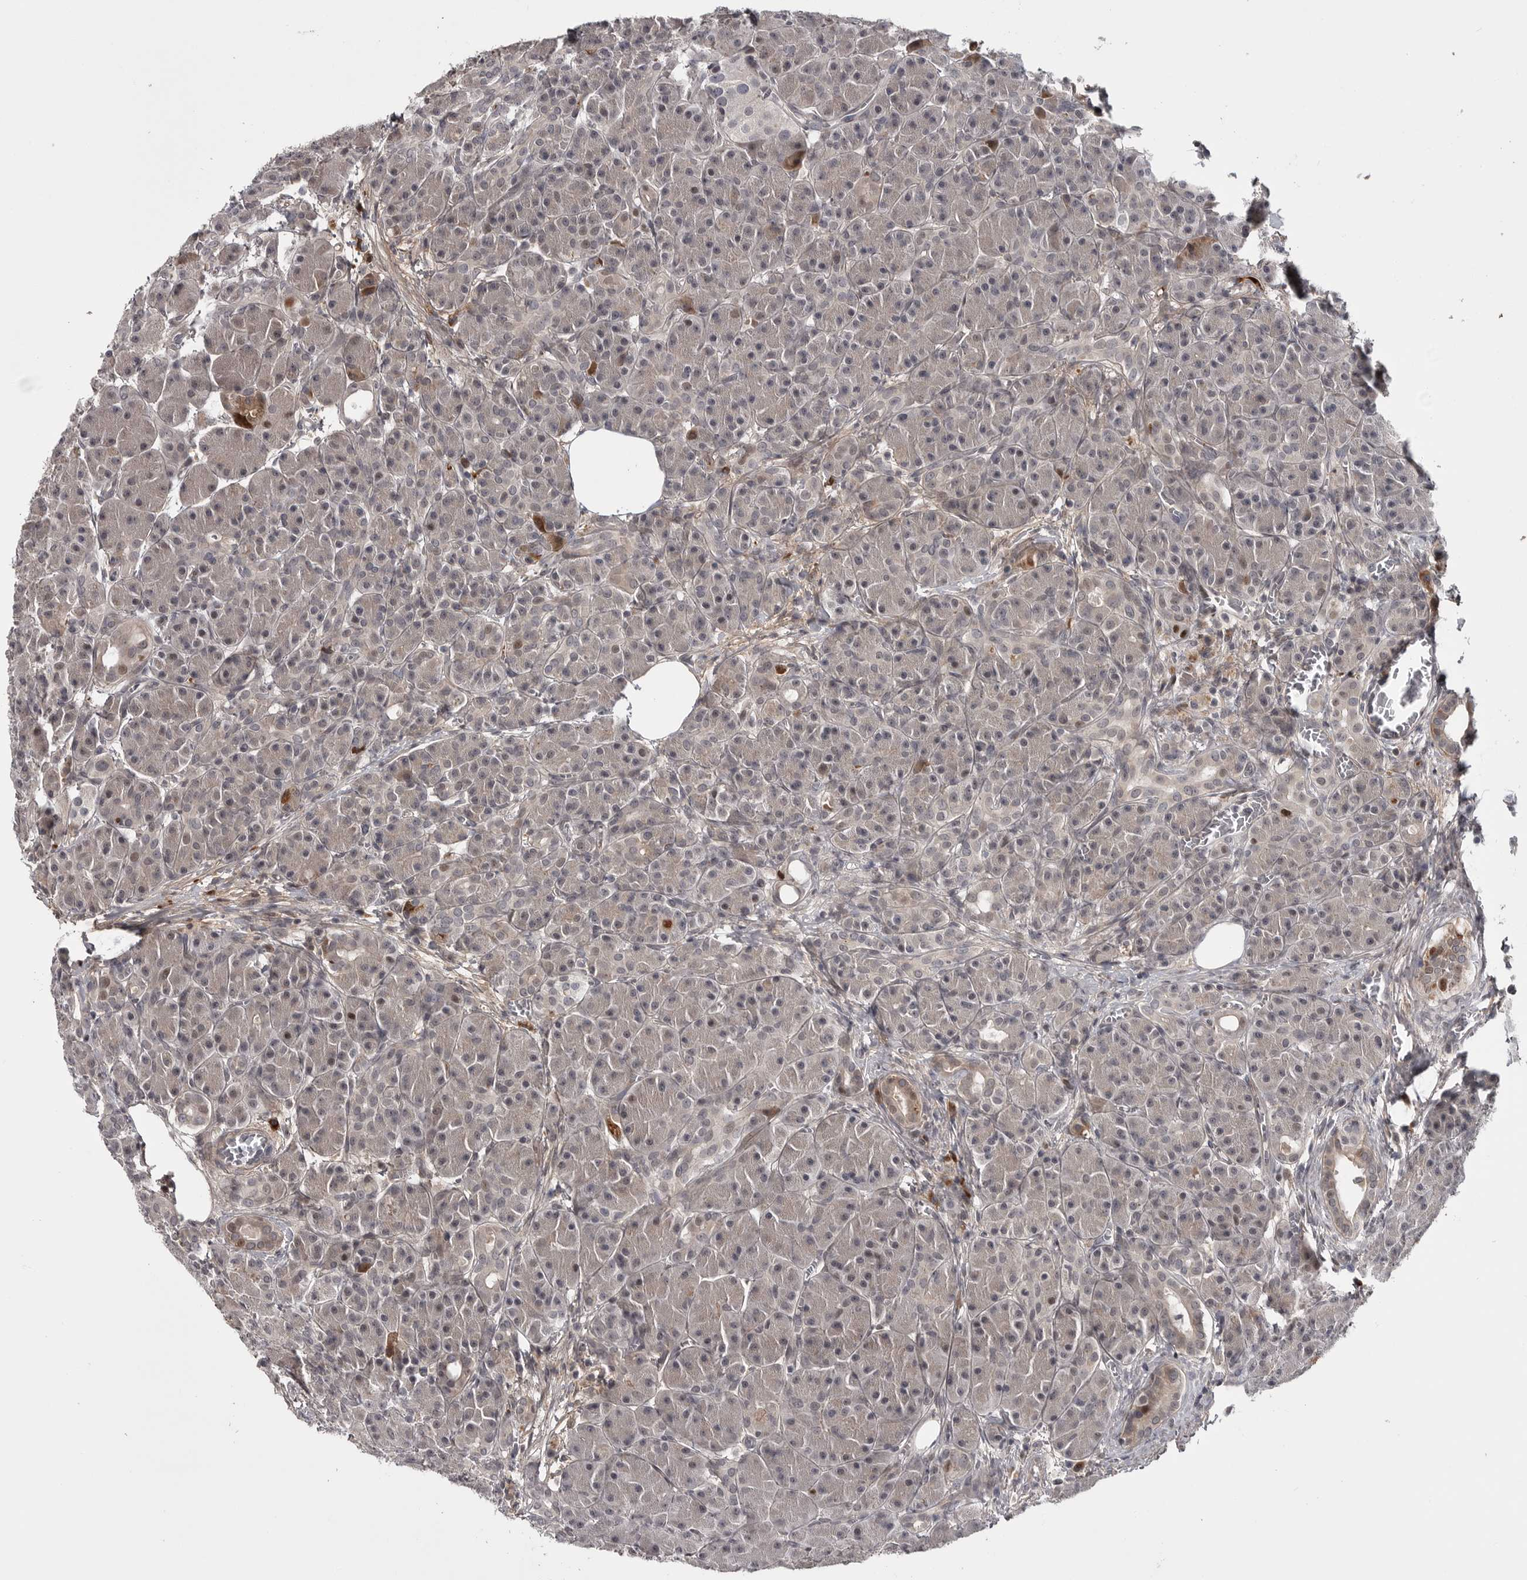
{"staining": {"intensity": "weak", "quantity": "25%-75%", "location": "cytoplasmic/membranous"}, "tissue": "pancreas", "cell_type": "Exocrine glandular cells", "image_type": "normal", "snomed": [{"axis": "morphology", "description": "Normal tissue, NOS"}, {"axis": "topography", "description": "Pancreas"}], "caption": "IHC micrograph of benign pancreas: pancreas stained using immunohistochemistry reveals low levels of weak protein expression localized specifically in the cytoplasmic/membranous of exocrine glandular cells, appearing as a cytoplasmic/membranous brown color.", "gene": "ZNF277", "patient": {"sex": "male", "age": 63}}